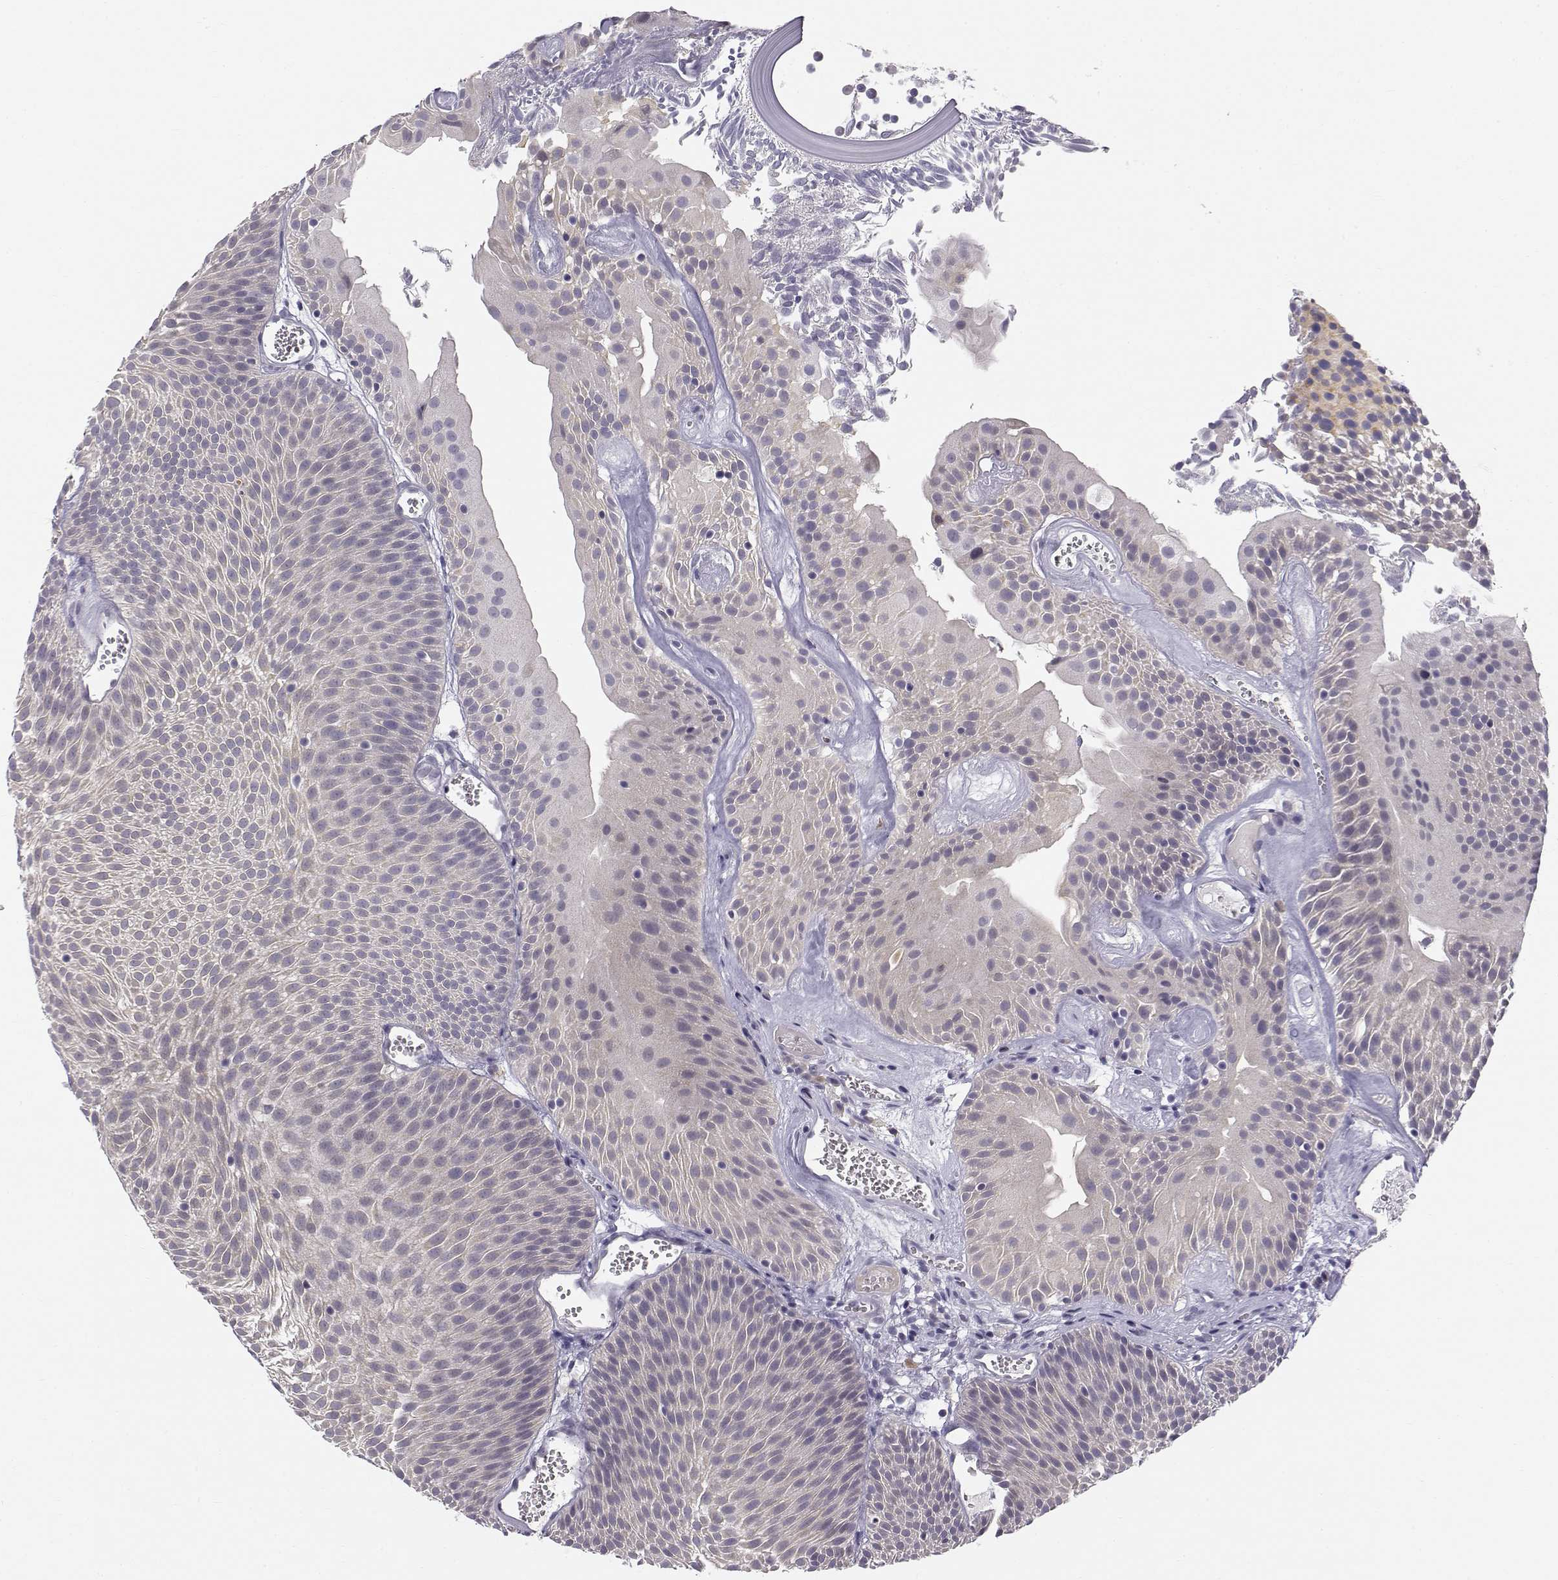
{"staining": {"intensity": "weak", "quantity": ">75%", "location": "cytoplasmic/membranous"}, "tissue": "urothelial cancer", "cell_type": "Tumor cells", "image_type": "cancer", "snomed": [{"axis": "morphology", "description": "Urothelial carcinoma, Low grade"}, {"axis": "topography", "description": "Urinary bladder"}], "caption": "Immunohistochemistry histopathology image of urothelial carcinoma (low-grade) stained for a protein (brown), which exhibits low levels of weak cytoplasmic/membranous positivity in approximately >75% of tumor cells.", "gene": "ACSL6", "patient": {"sex": "male", "age": 52}}